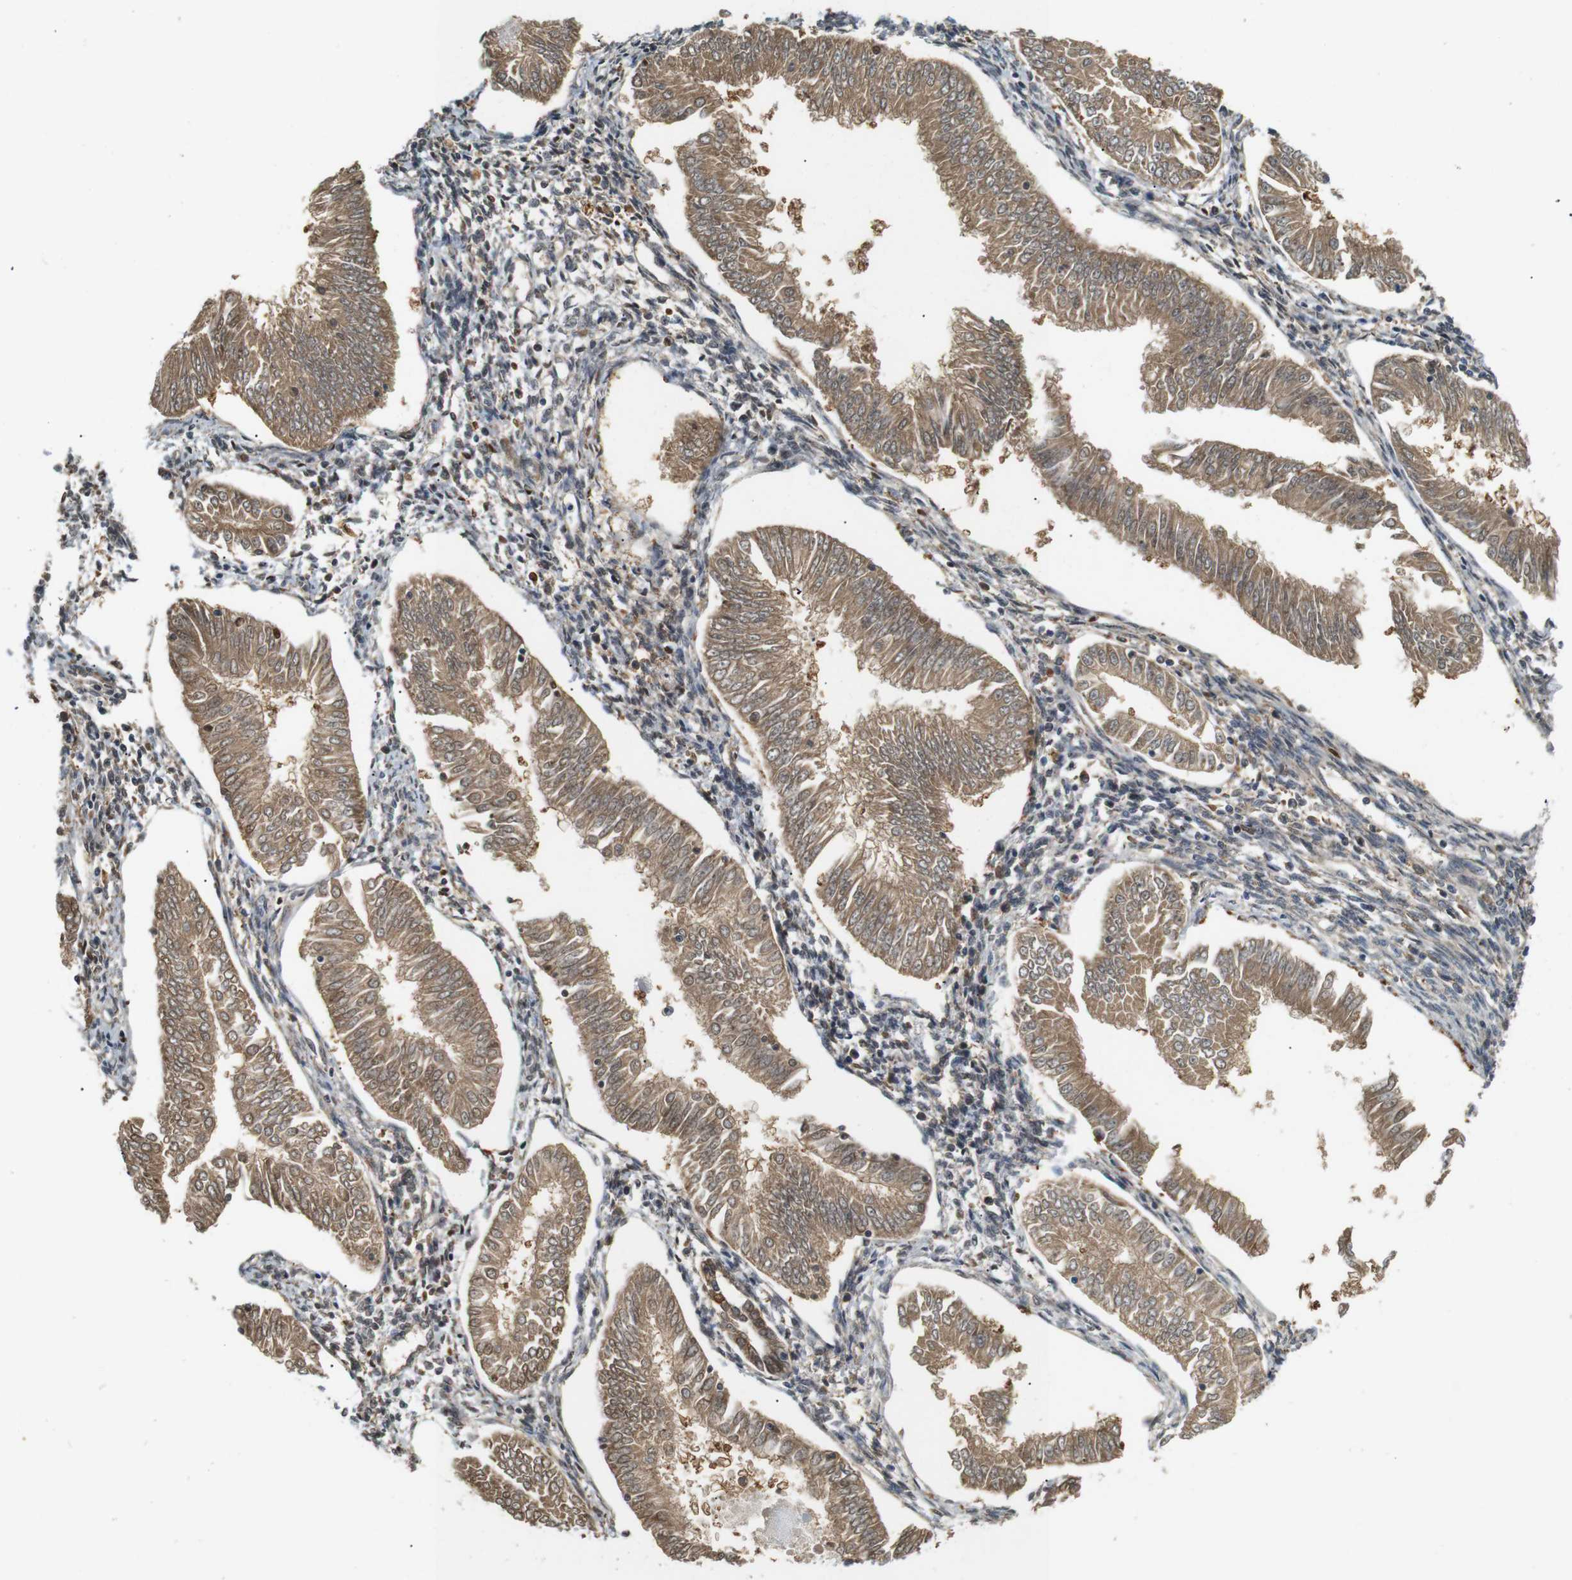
{"staining": {"intensity": "moderate", "quantity": ">75%", "location": "cytoplasmic/membranous"}, "tissue": "endometrial cancer", "cell_type": "Tumor cells", "image_type": "cancer", "snomed": [{"axis": "morphology", "description": "Adenocarcinoma, NOS"}, {"axis": "topography", "description": "Endometrium"}], "caption": "Adenocarcinoma (endometrial) stained with a protein marker exhibits moderate staining in tumor cells.", "gene": "NEBL", "patient": {"sex": "female", "age": 53}}